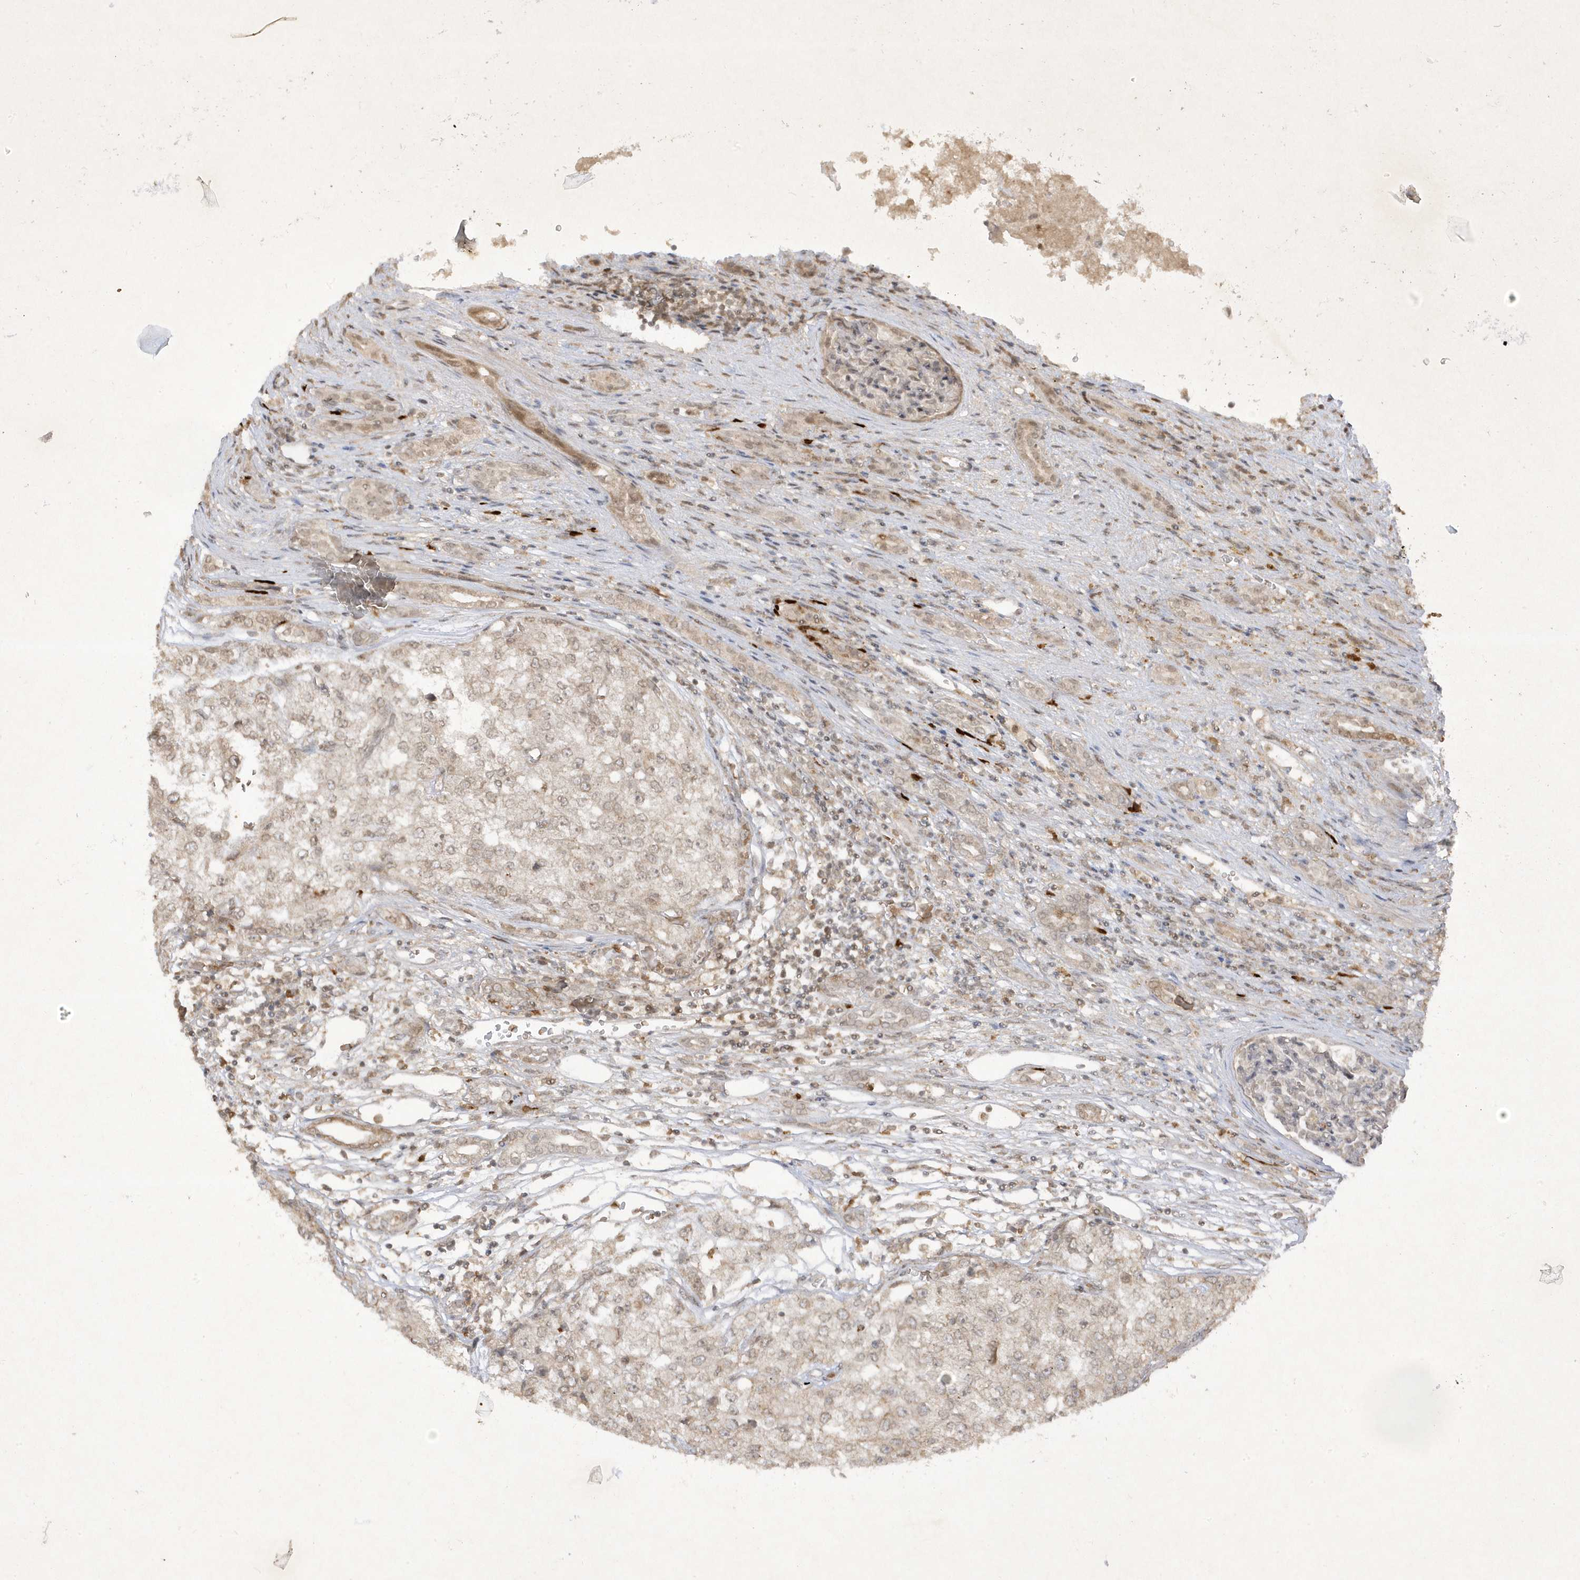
{"staining": {"intensity": "negative", "quantity": "none", "location": "none"}, "tissue": "renal cancer", "cell_type": "Tumor cells", "image_type": "cancer", "snomed": [{"axis": "morphology", "description": "Adenocarcinoma, NOS"}, {"axis": "topography", "description": "Kidney"}], "caption": "Adenocarcinoma (renal) was stained to show a protein in brown. There is no significant expression in tumor cells.", "gene": "ZNF213", "patient": {"sex": "female", "age": 54}}